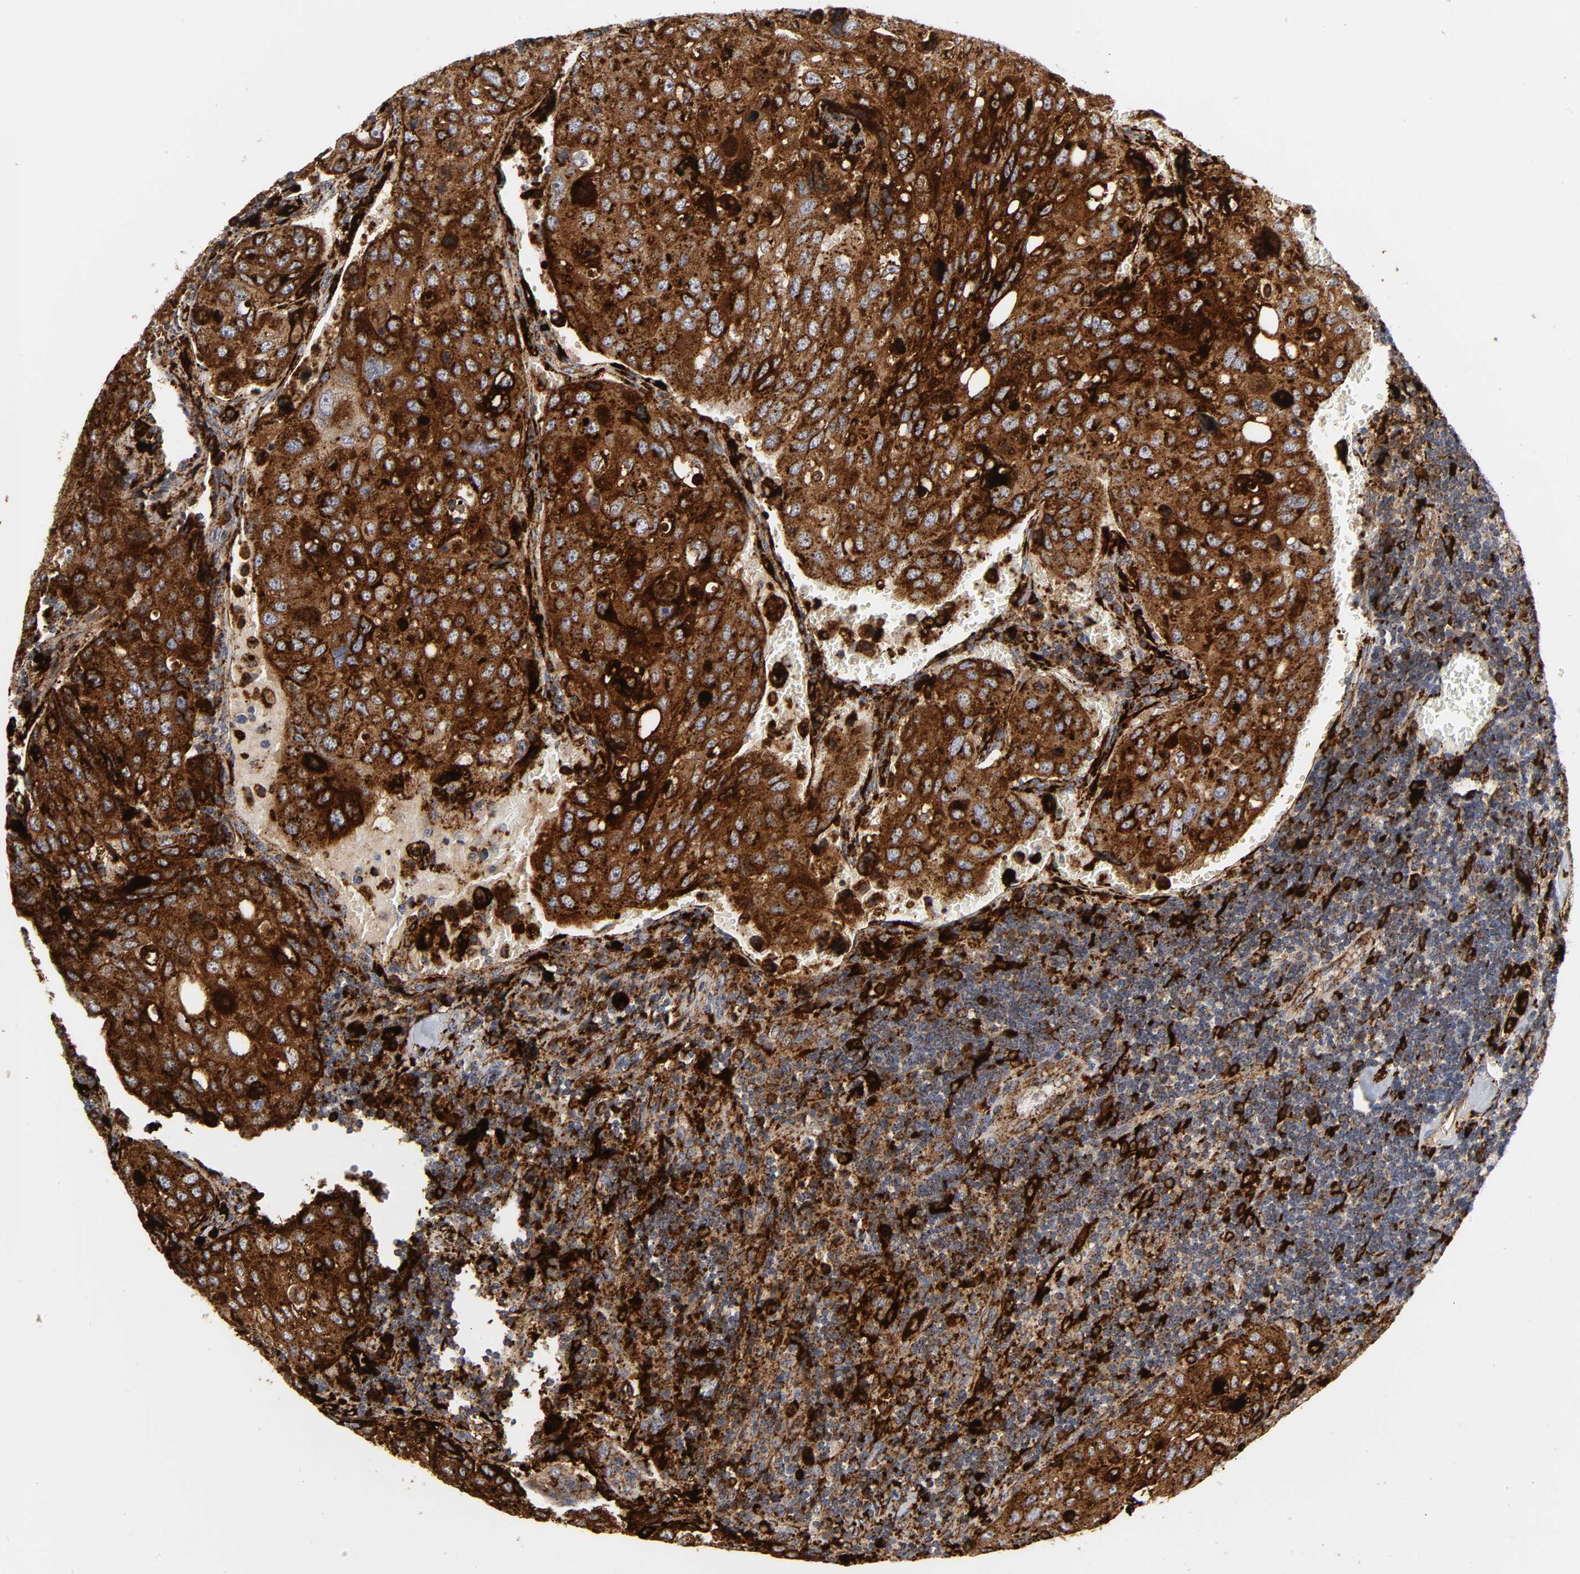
{"staining": {"intensity": "strong", "quantity": ">75%", "location": "cytoplasmic/membranous"}, "tissue": "urothelial cancer", "cell_type": "Tumor cells", "image_type": "cancer", "snomed": [{"axis": "morphology", "description": "Urothelial carcinoma, High grade"}, {"axis": "topography", "description": "Lymph node"}, {"axis": "topography", "description": "Urinary bladder"}], "caption": "High-power microscopy captured an IHC photomicrograph of urothelial carcinoma (high-grade), revealing strong cytoplasmic/membranous positivity in about >75% of tumor cells.", "gene": "PSAP", "patient": {"sex": "male", "age": 51}}